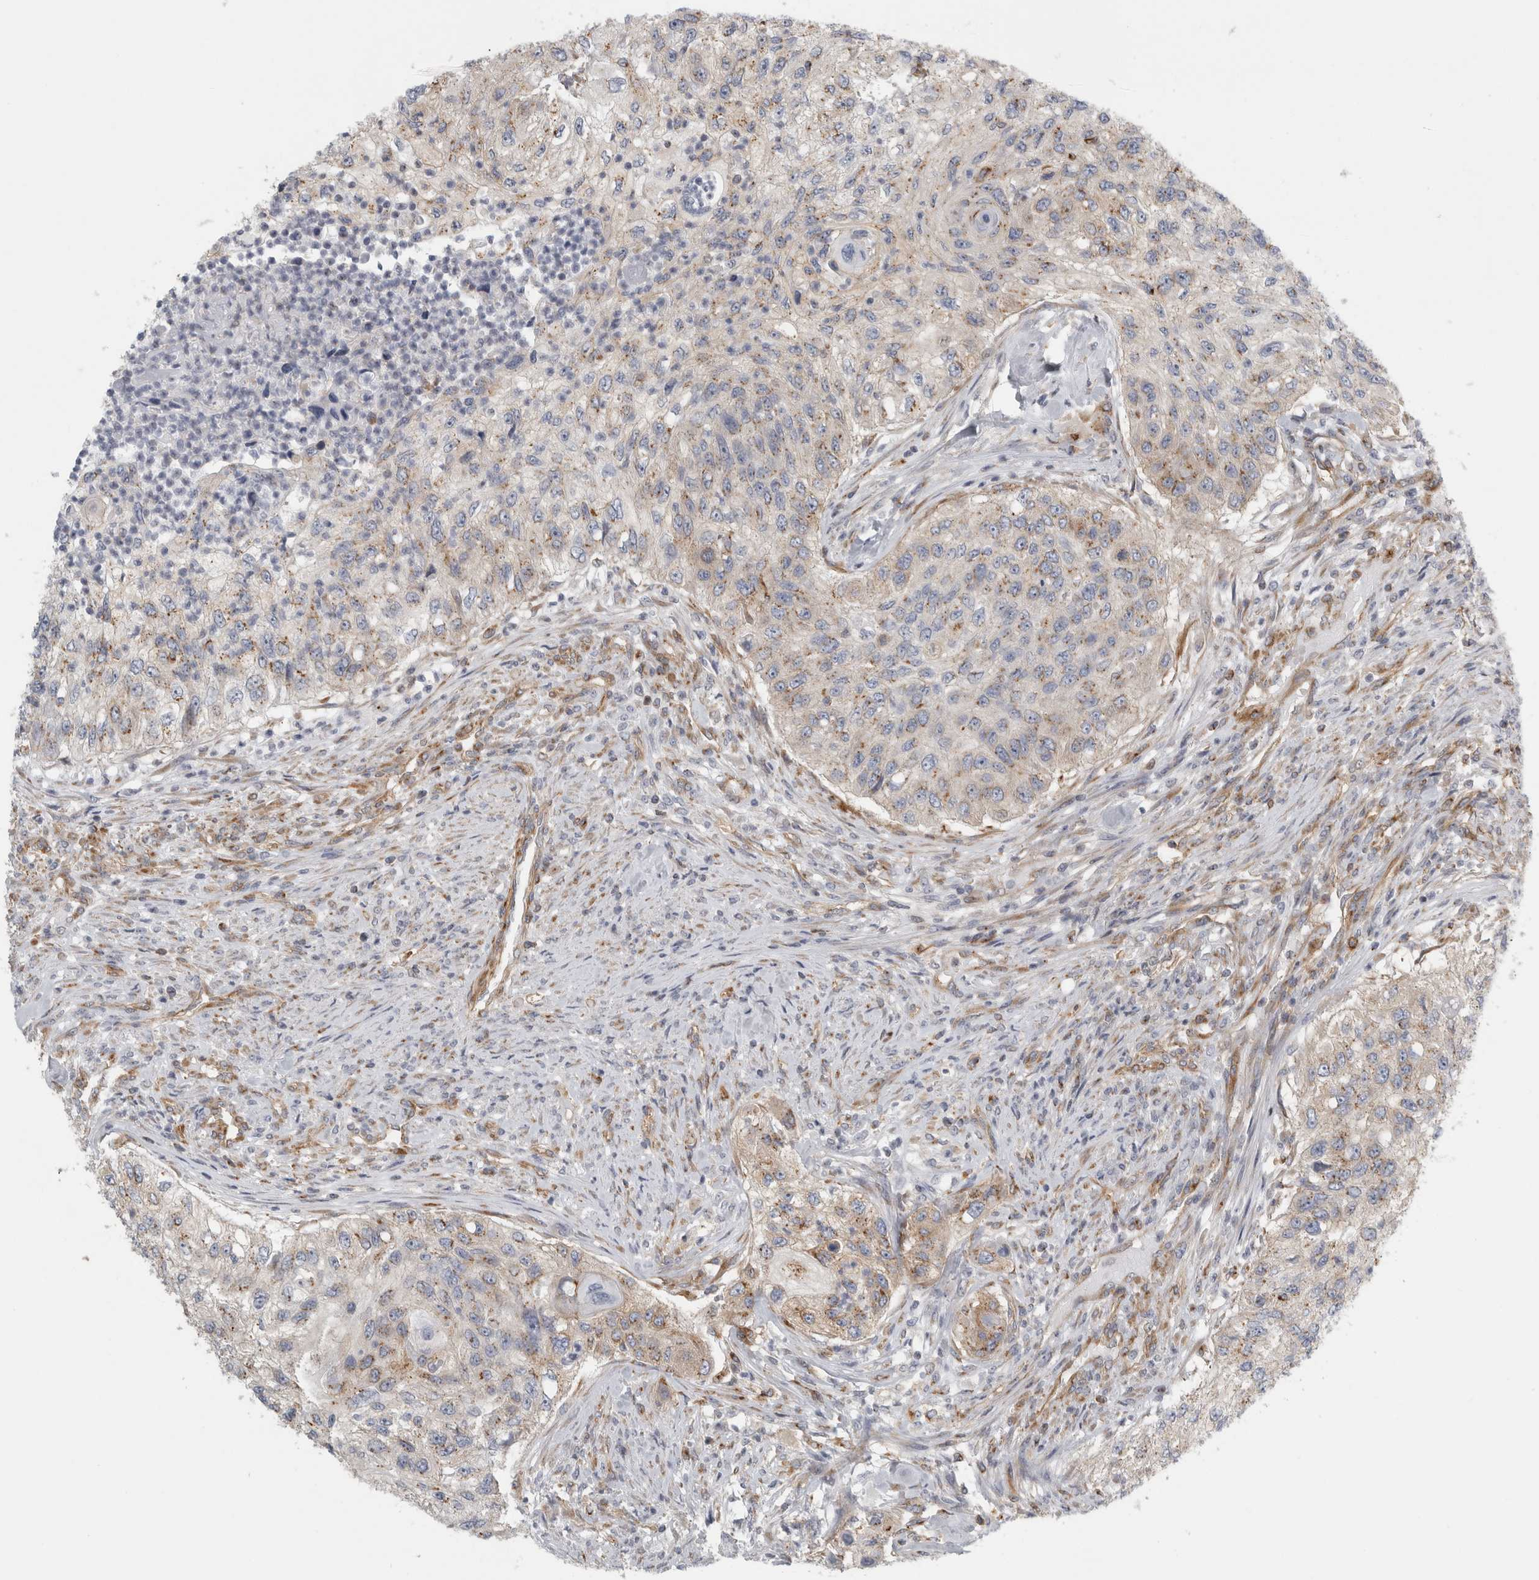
{"staining": {"intensity": "weak", "quantity": "25%-75%", "location": "cytoplasmic/membranous"}, "tissue": "urothelial cancer", "cell_type": "Tumor cells", "image_type": "cancer", "snomed": [{"axis": "morphology", "description": "Urothelial carcinoma, High grade"}, {"axis": "topography", "description": "Urinary bladder"}], "caption": "Urothelial carcinoma (high-grade) tissue shows weak cytoplasmic/membranous expression in approximately 25%-75% of tumor cells (IHC, brightfield microscopy, high magnification).", "gene": "PEX6", "patient": {"sex": "female", "age": 60}}